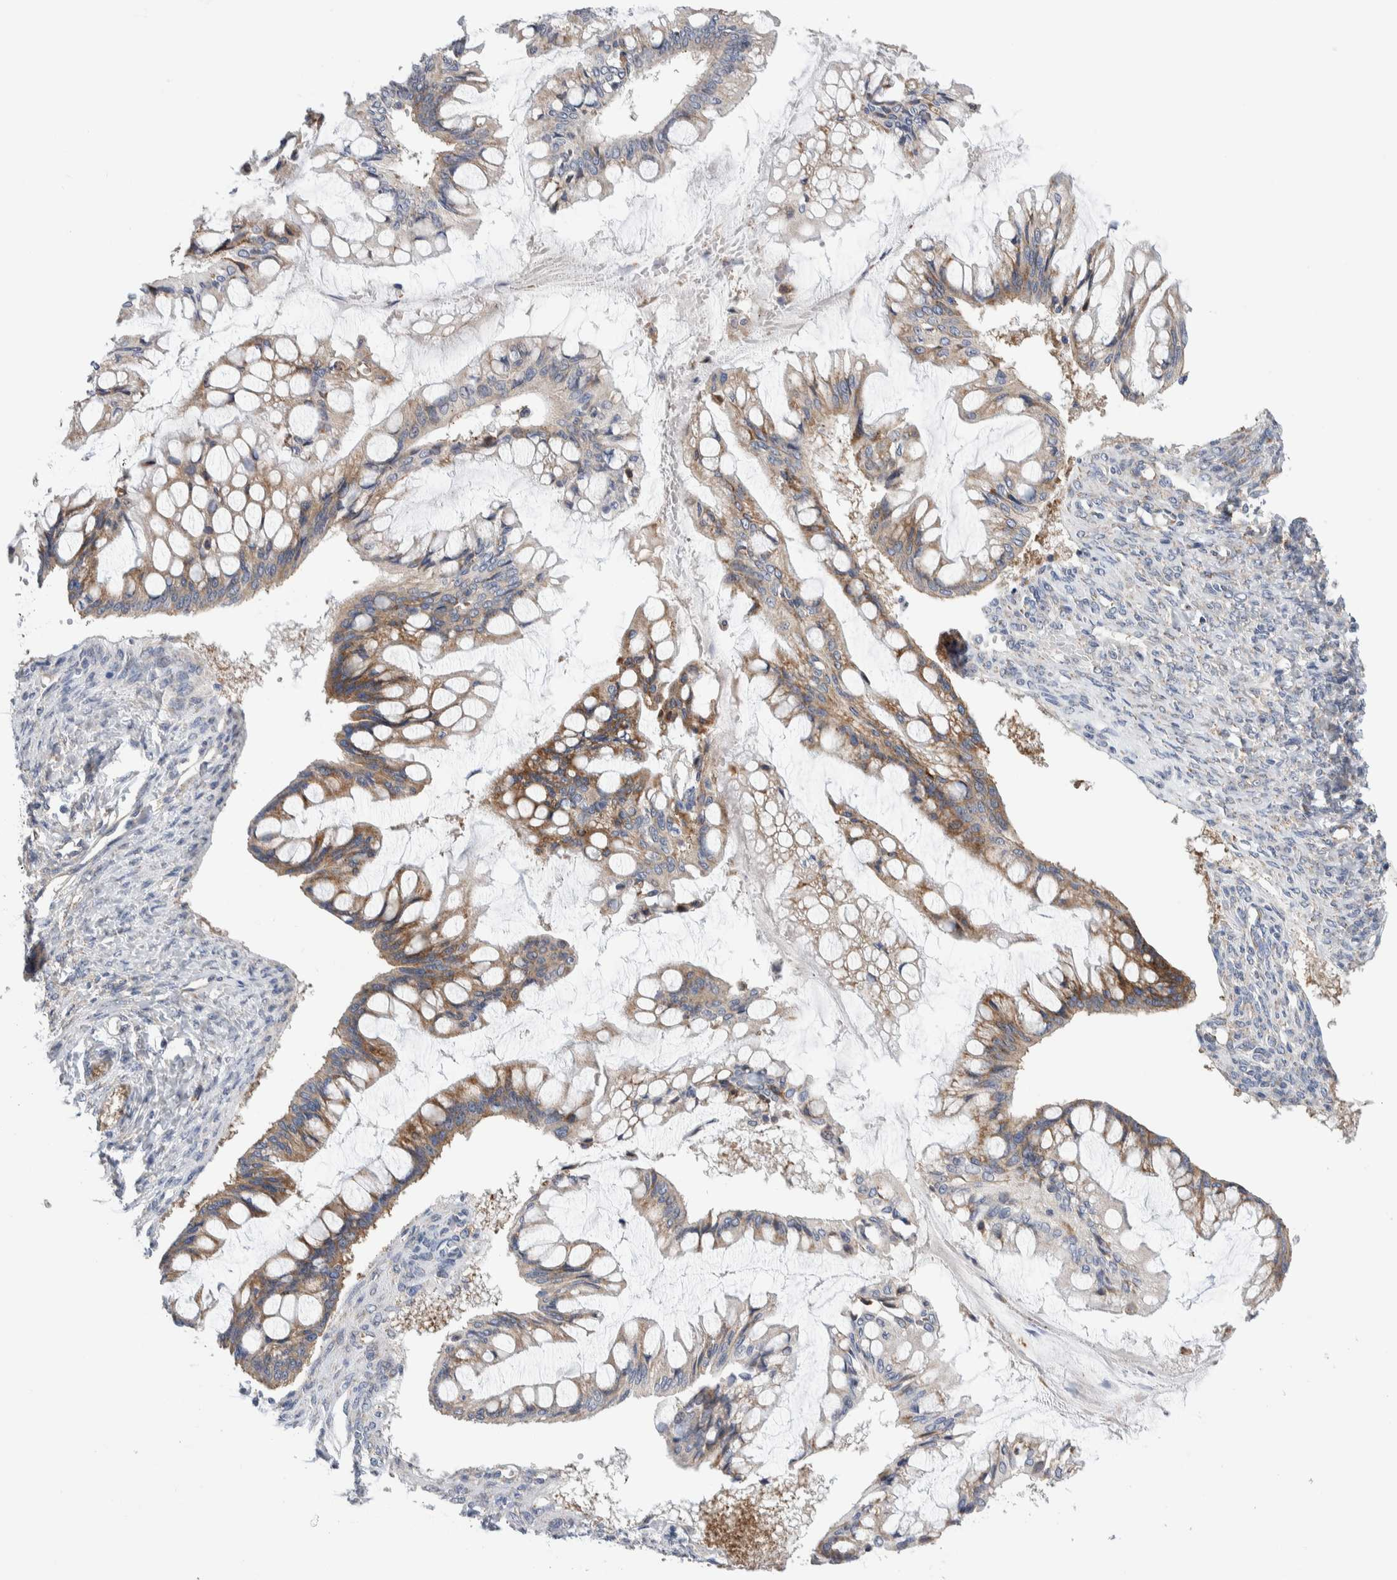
{"staining": {"intensity": "moderate", "quantity": ">75%", "location": "cytoplasmic/membranous"}, "tissue": "ovarian cancer", "cell_type": "Tumor cells", "image_type": "cancer", "snomed": [{"axis": "morphology", "description": "Cystadenocarcinoma, mucinous, NOS"}, {"axis": "topography", "description": "Ovary"}], "caption": "High-magnification brightfield microscopy of ovarian cancer stained with DAB (brown) and counterstained with hematoxylin (blue). tumor cells exhibit moderate cytoplasmic/membranous staining is identified in approximately>75% of cells.", "gene": "RACK1", "patient": {"sex": "female", "age": 73}}